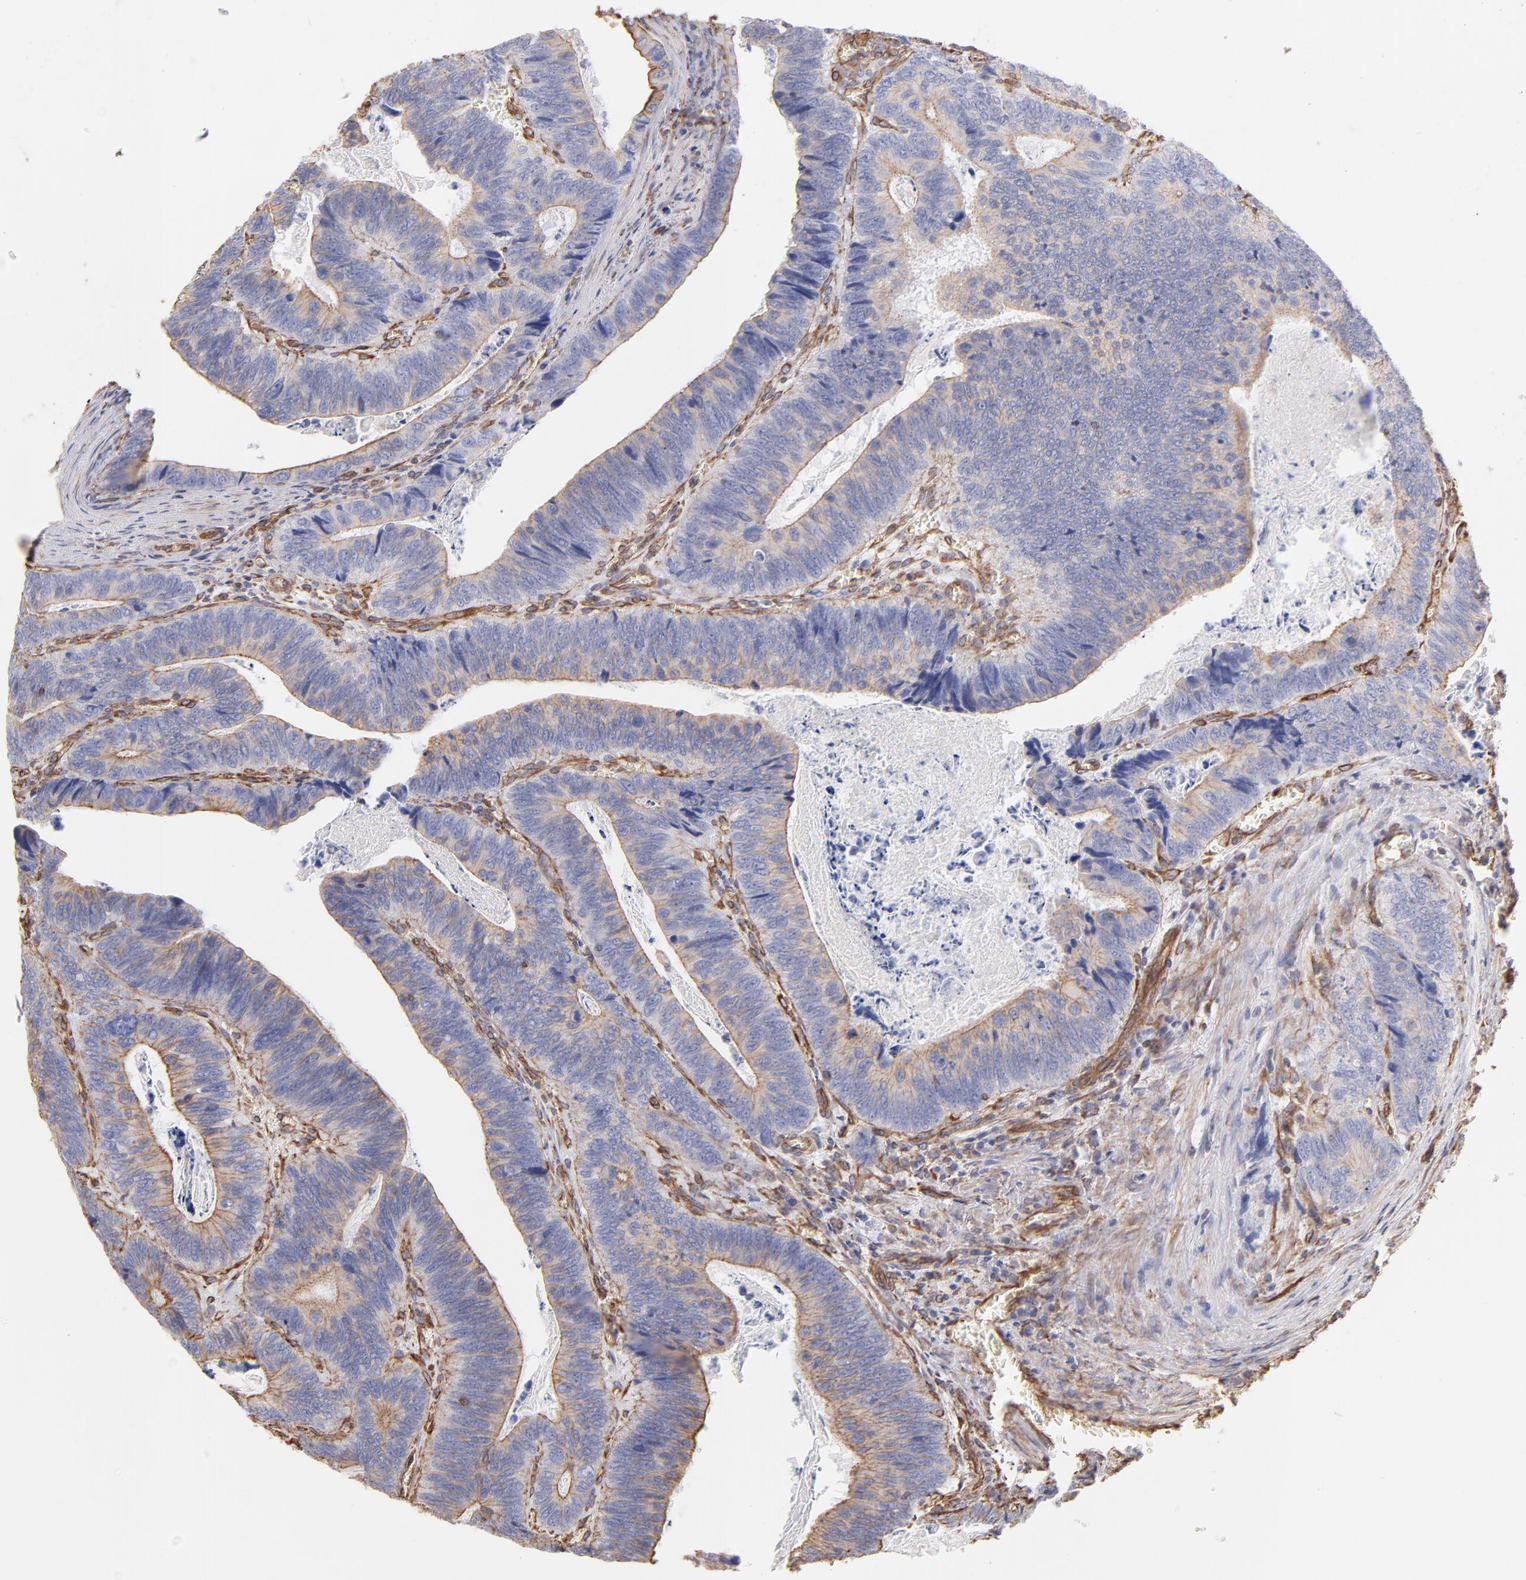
{"staining": {"intensity": "moderate", "quantity": ">75%", "location": "cytoplasmic/membranous"}, "tissue": "colorectal cancer", "cell_type": "Tumor cells", "image_type": "cancer", "snomed": [{"axis": "morphology", "description": "Adenocarcinoma, NOS"}, {"axis": "topography", "description": "Colon"}], "caption": "Colorectal cancer (adenocarcinoma) tissue demonstrates moderate cytoplasmic/membranous staining in approximately >75% of tumor cells", "gene": "PLEC", "patient": {"sex": "male", "age": 72}}